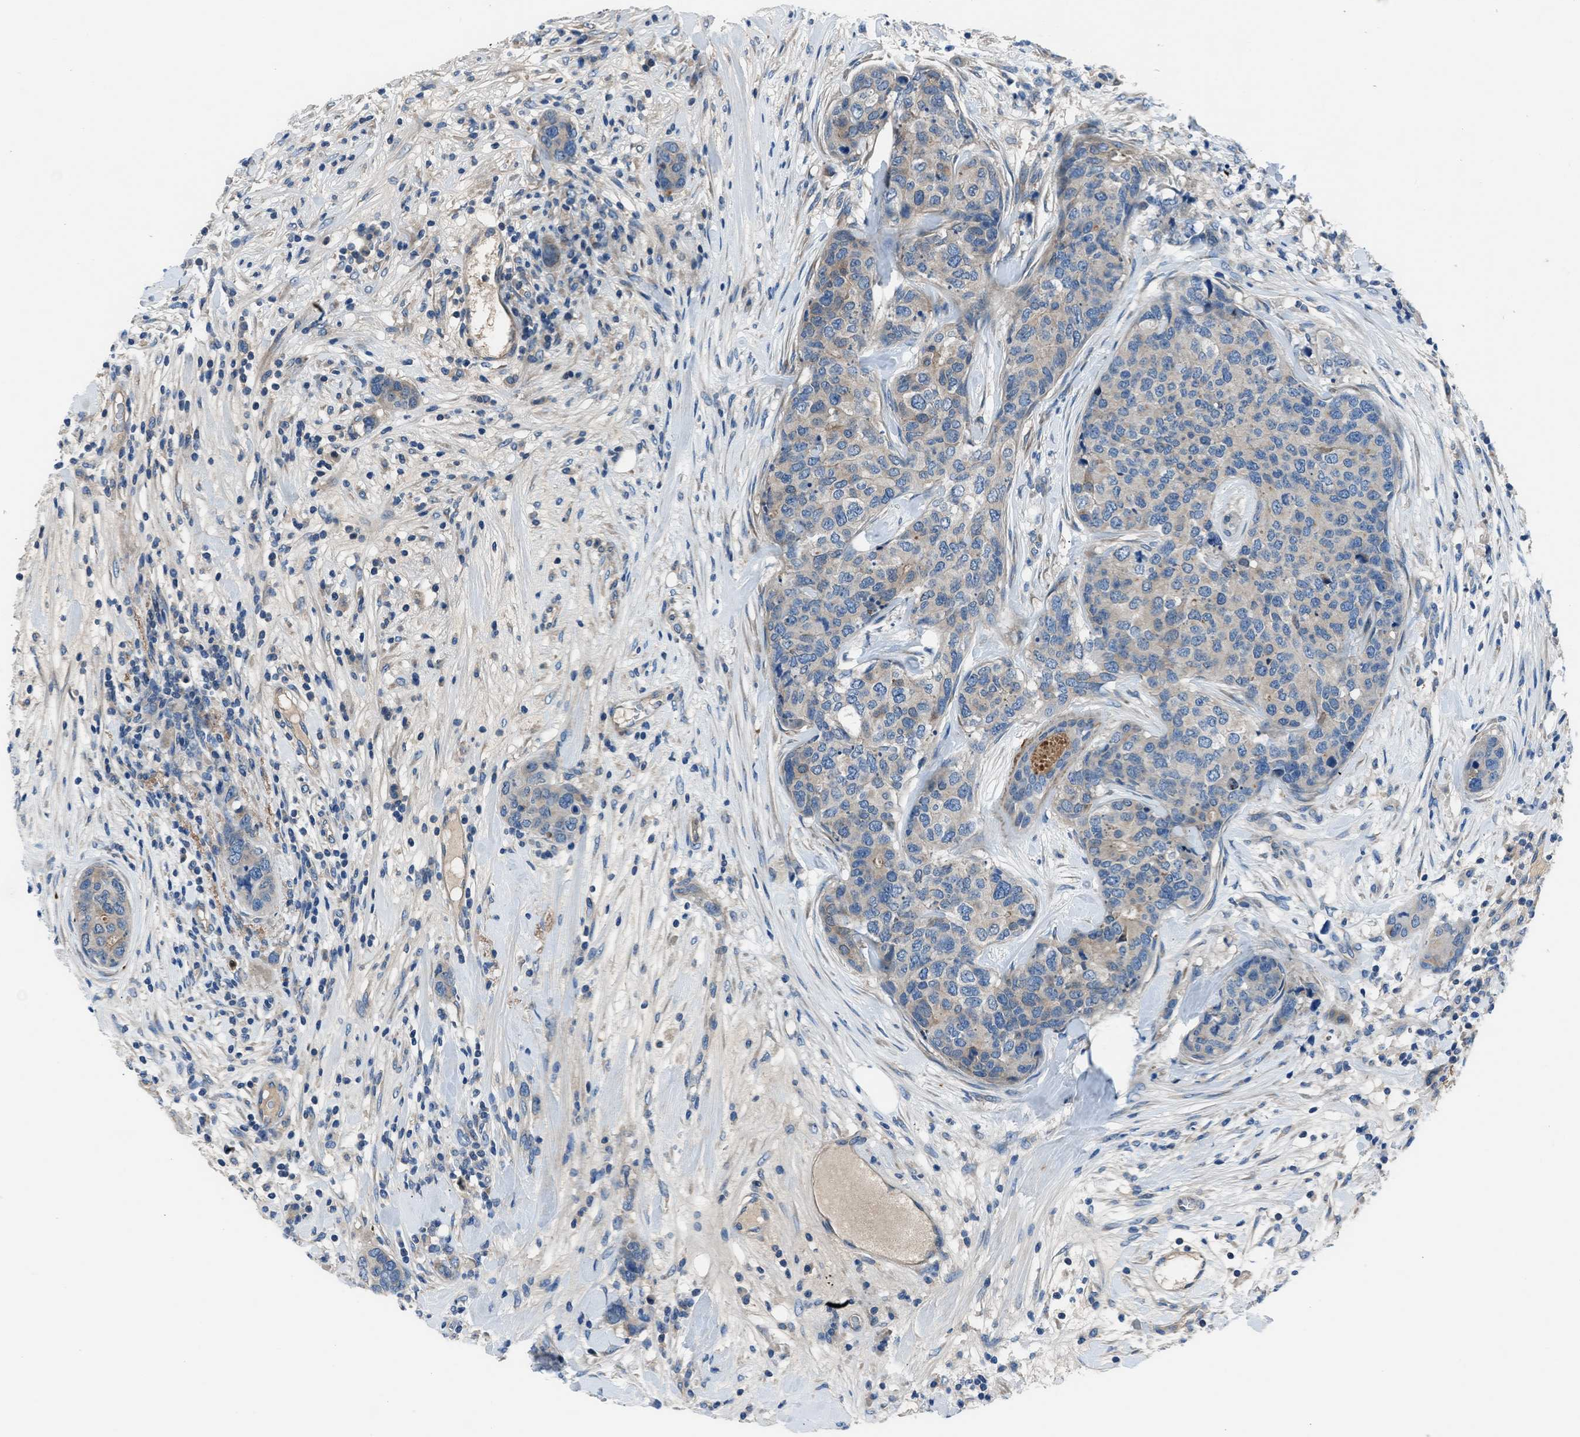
{"staining": {"intensity": "negative", "quantity": "none", "location": "none"}, "tissue": "breast cancer", "cell_type": "Tumor cells", "image_type": "cancer", "snomed": [{"axis": "morphology", "description": "Lobular carcinoma"}, {"axis": "topography", "description": "Breast"}], "caption": "Immunohistochemistry image of neoplastic tissue: breast cancer stained with DAB (3,3'-diaminobenzidine) reveals no significant protein expression in tumor cells.", "gene": "SLC38A6", "patient": {"sex": "female", "age": 59}}